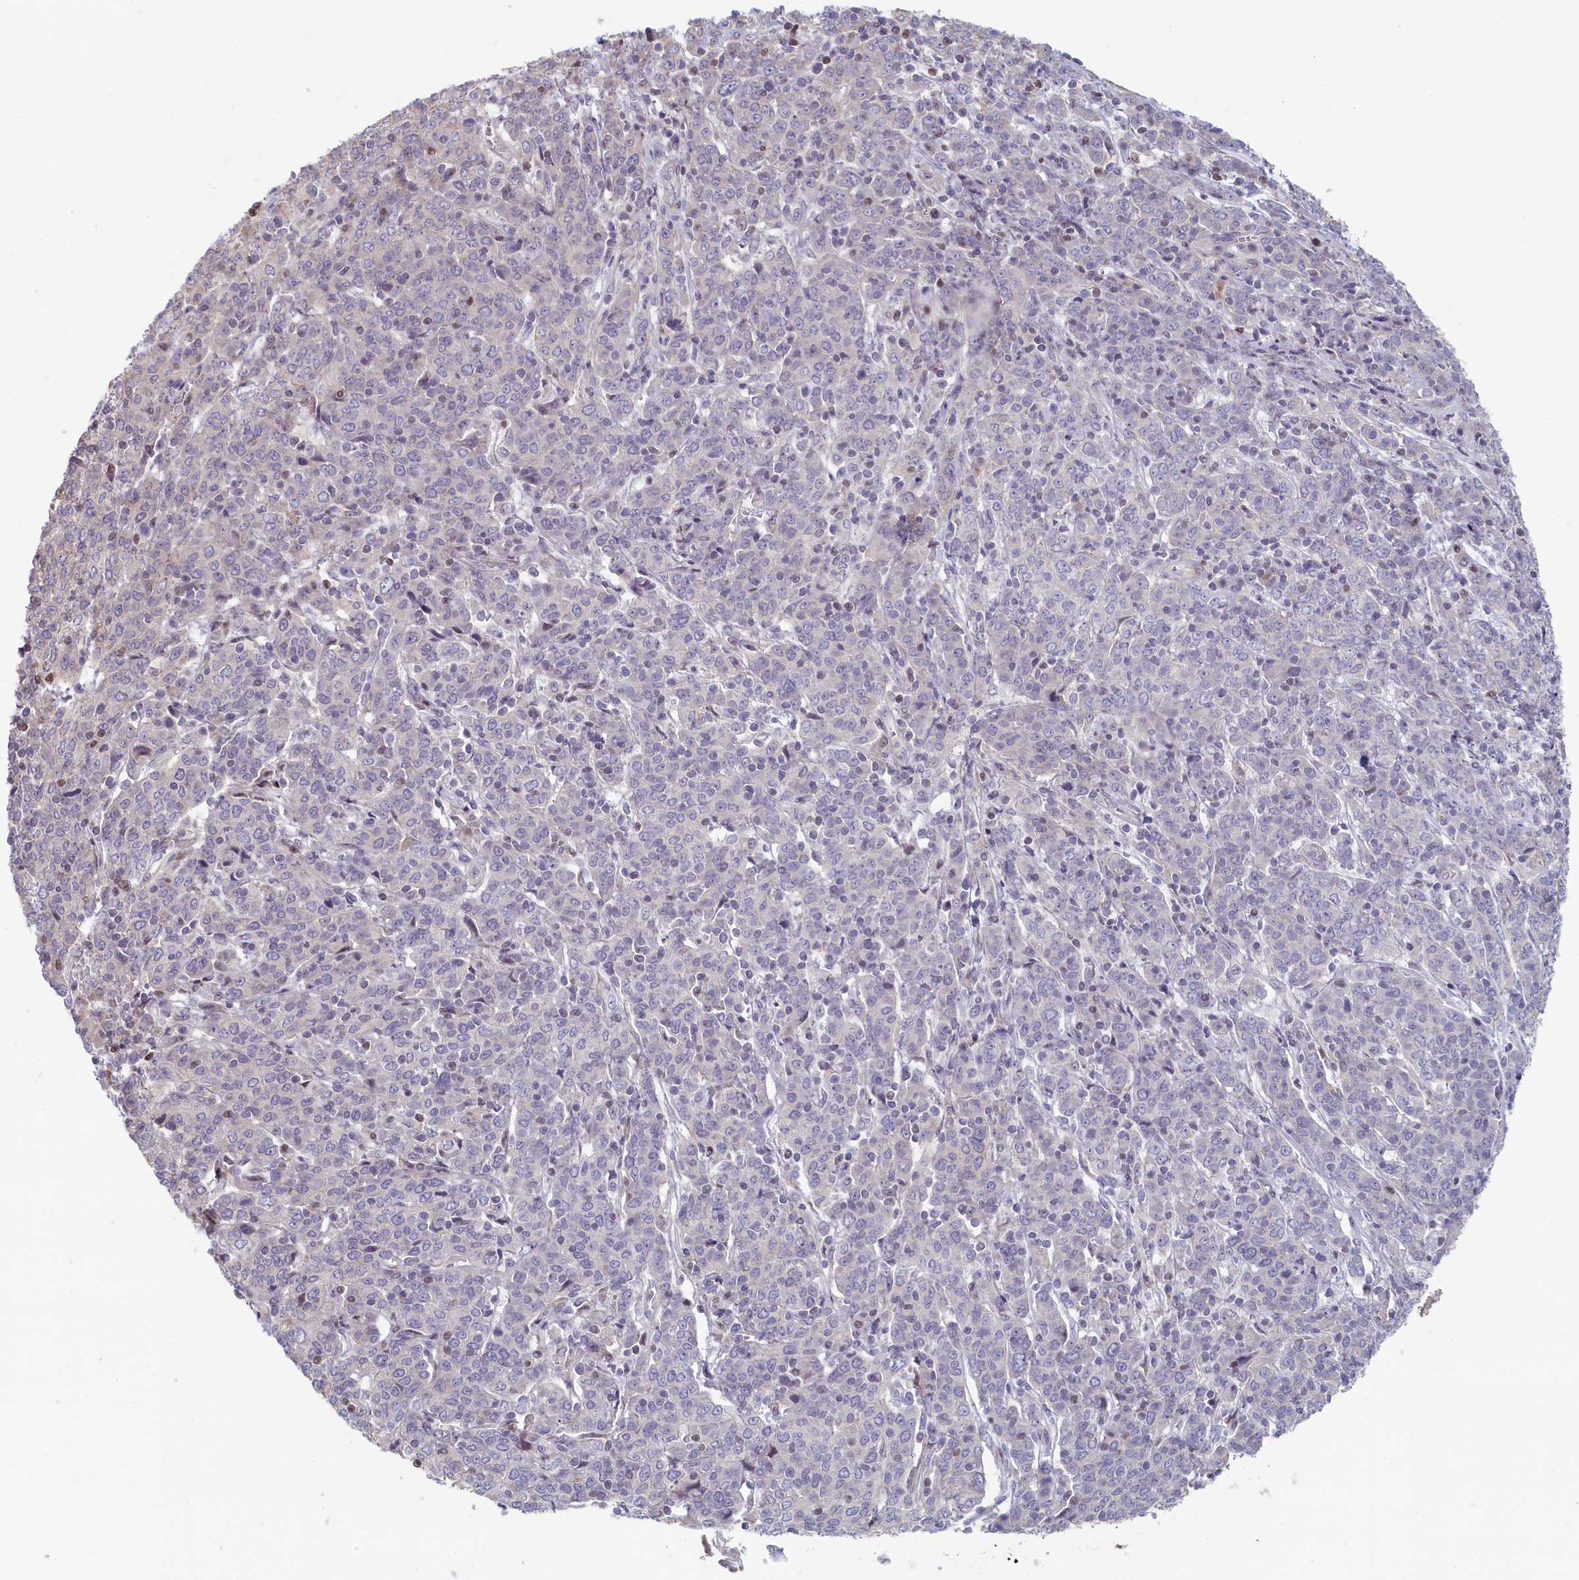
{"staining": {"intensity": "negative", "quantity": "none", "location": "none"}, "tissue": "cervical cancer", "cell_type": "Tumor cells", "image_type": "cancer", "snomed": [{"axis": "morphology", "description": "Squamous cell carcinoma, NOS"}, {"axis": "topography", "description": "Cervix"}], "caption": "Tumor cells are negative for protein expression in human cervical cancer.", "gene": "INTS4", "patient": {"sex": "female", "age": 67}}